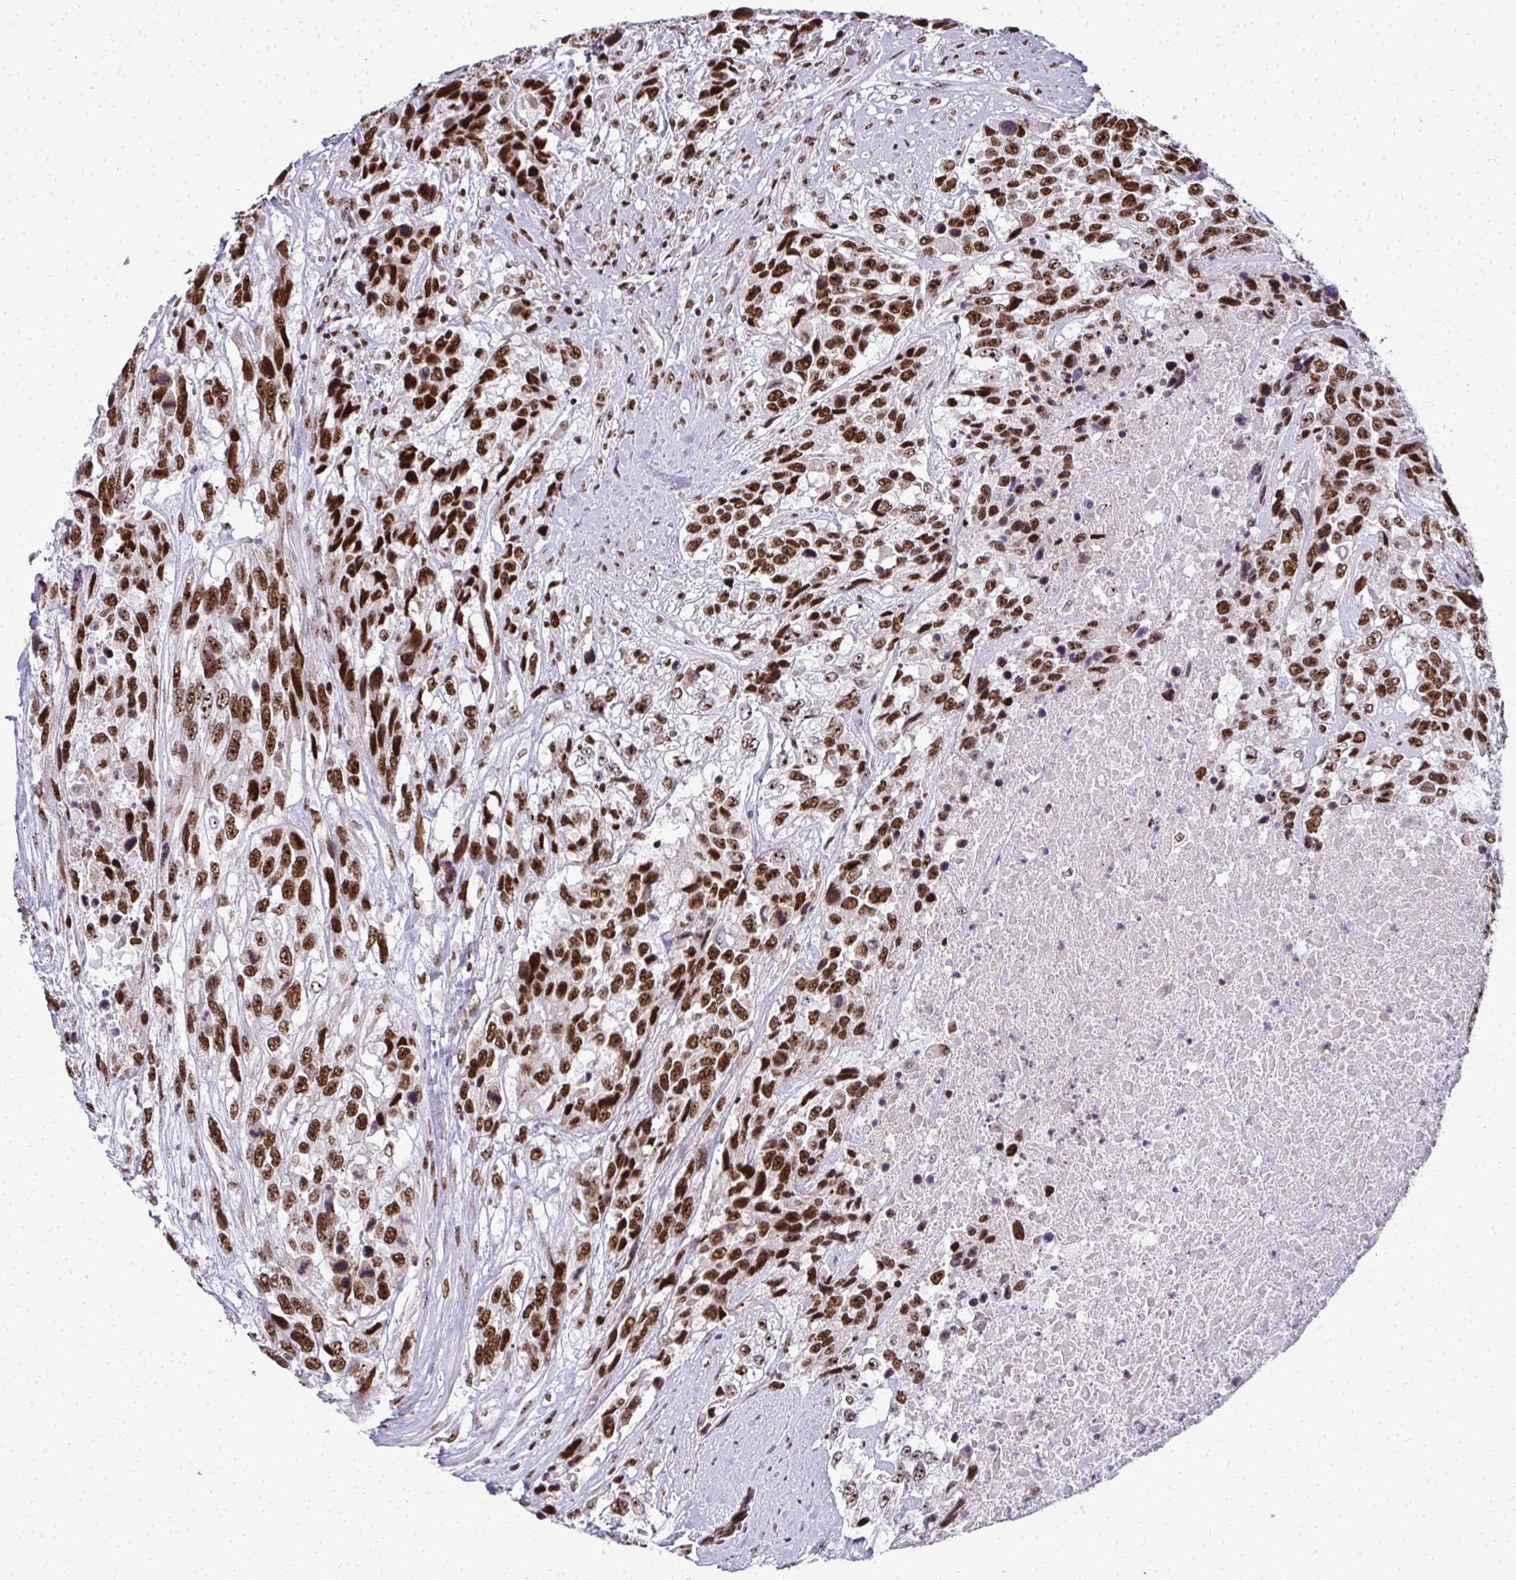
{"staining": {"intensity": "strong", "quantity": ">75%", "location": "nuclear"}, "tissue": "urothelial cancer", "cell_type": "Tumor cells", "image_type": "cancer", "snomed": [{"axis": "morphology", "description": "Urothelial carcinoma, High grade"}, {"axis": "topography", "description": "Urinary bladder"}], "caption": "Urothelial cancer tissue shows strong nuclear expression in about >75% of tumor cells The staining is performed using DAB brown chromogen to label protein expression. The nuclei are counter-stained blue using hematoxylin.", "gene": "SIRT7", "patient": {"sex": "female", "age": 70}}